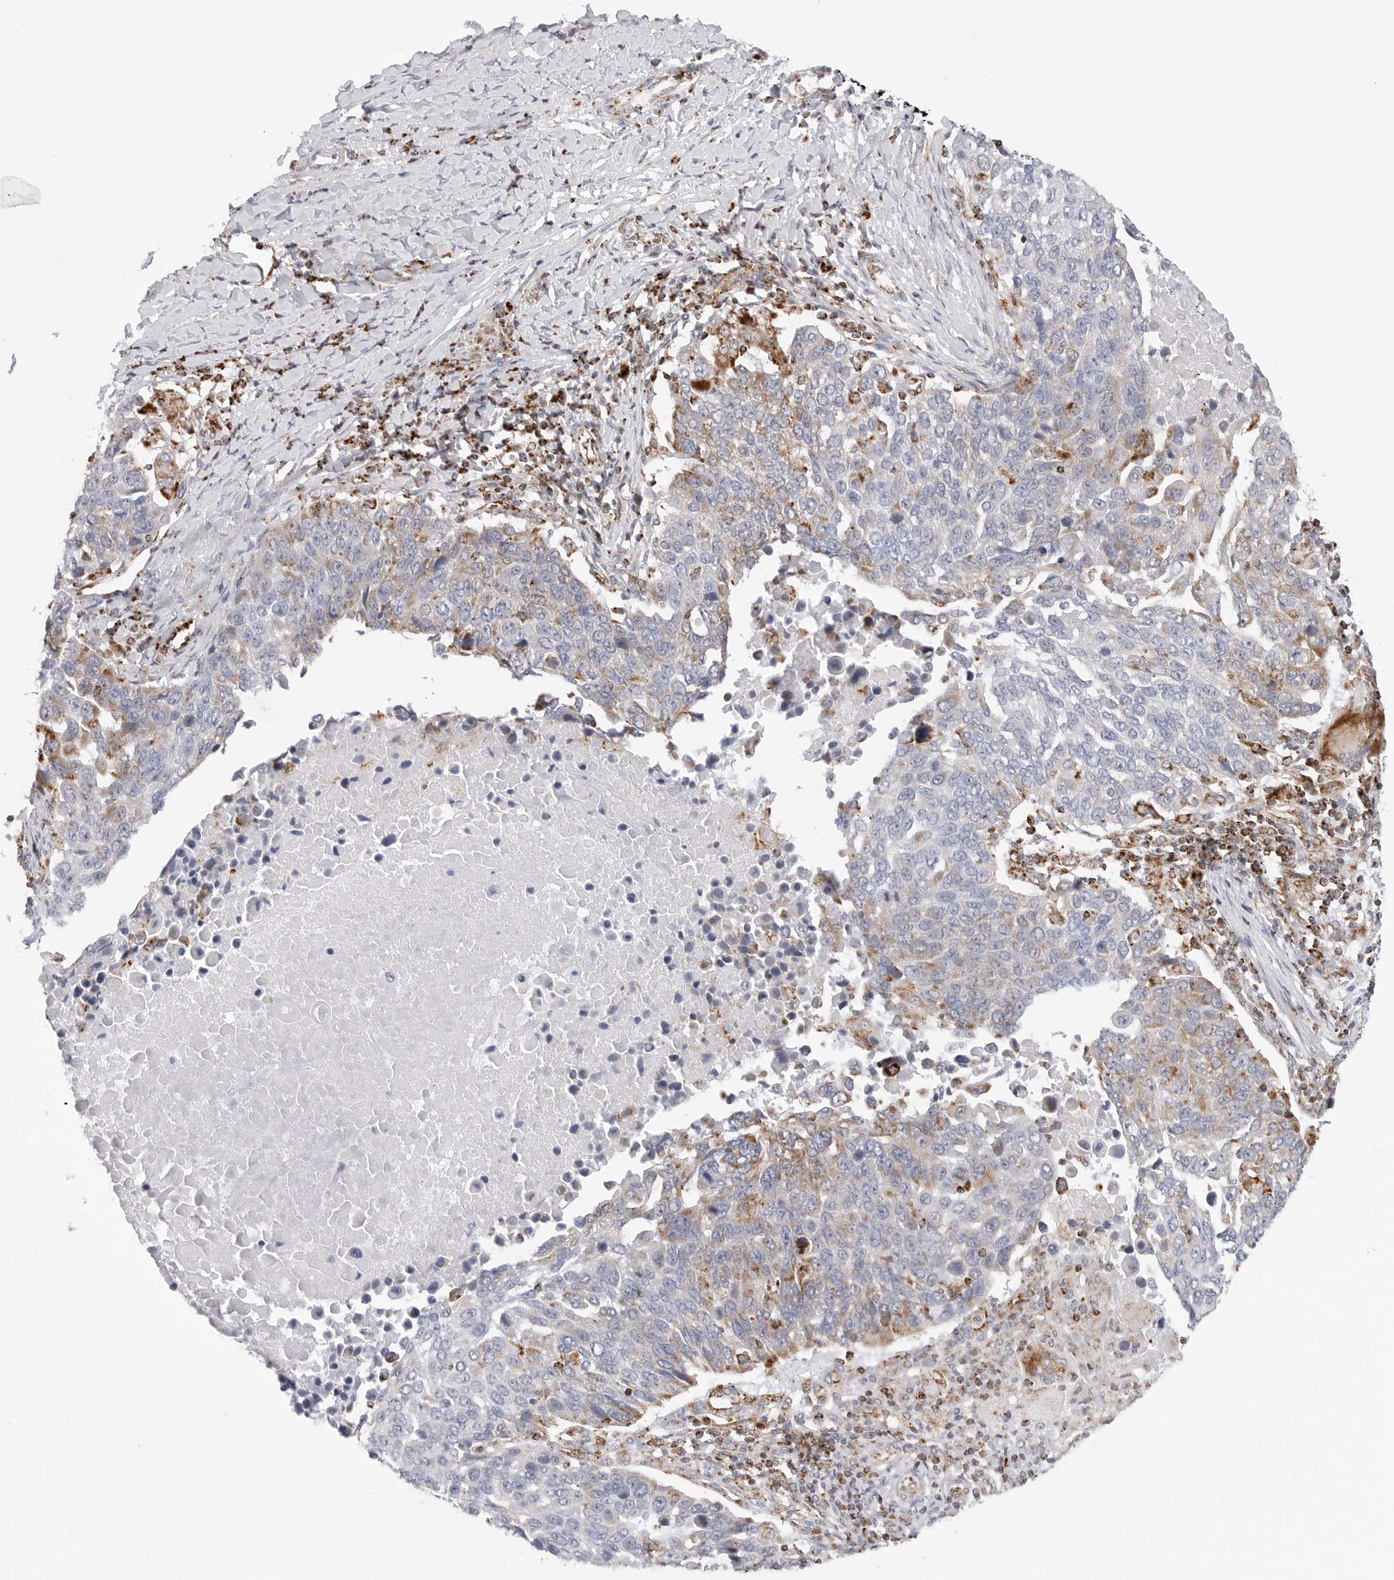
{"staining": {"intensity": "strong", "quantity": "25%-75%", "location": "cytoplasmic/membranous"}, "tissue": "lung cancer", "cell_type": "Tumor cells", "image_type": "cancer", "snomed": [{"axis": "morphology", "description": "Squamous cell carcinoma, NOS"}, {"axis": "topography", "description": "Lung"}], "caption": "Brown immunohistochemical staining in squamous cell carcinoma (lung) reveals strong cytoplasmic/membranous staining in approximately 25%-75% of tumor cells.", "gene": "ATP5IF1", "patient": {"sex": "male", "age": 66}}